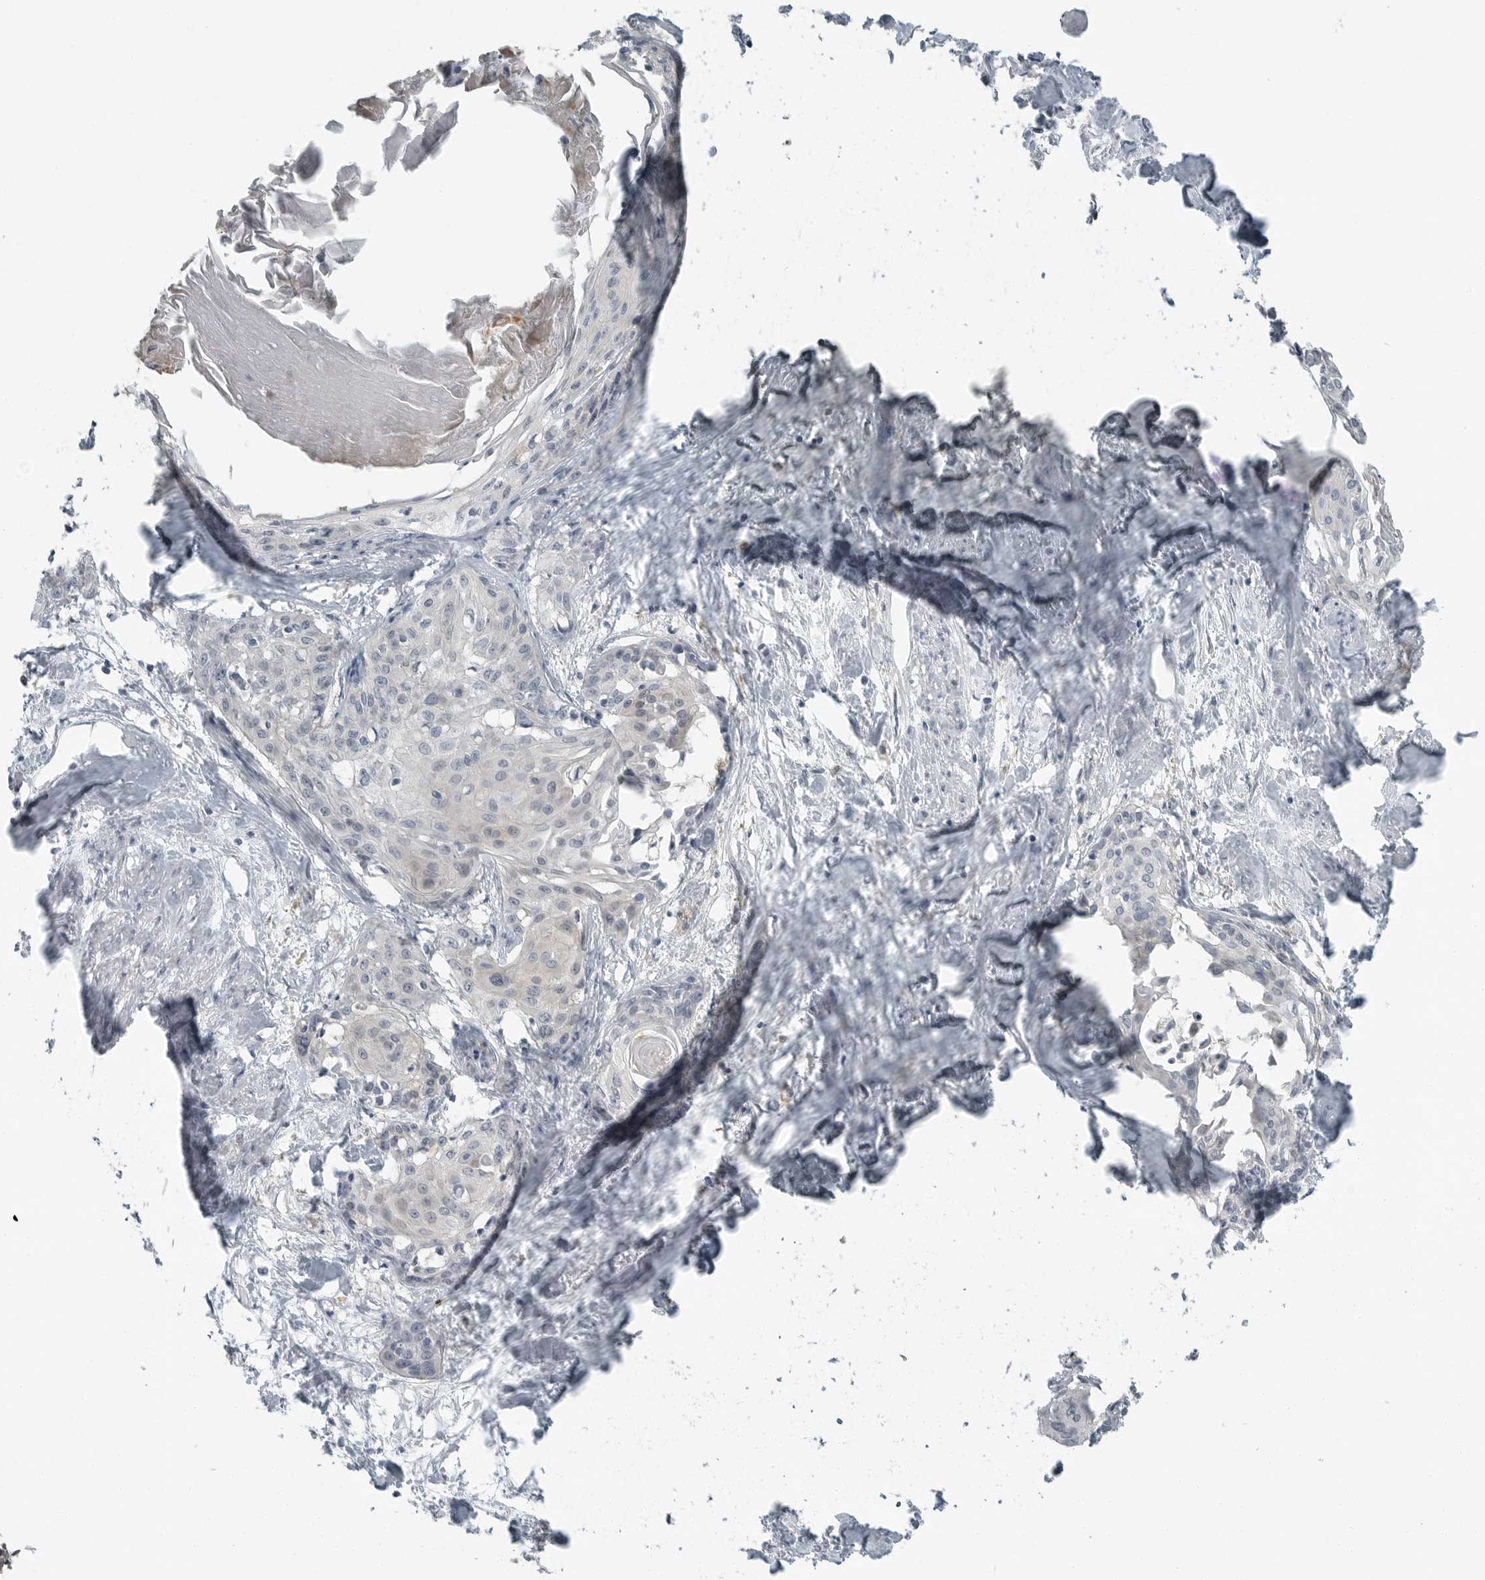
{"staining": {"intensity": "negative", "quantity": "none", "location": "none"}, "tissue": "cervical cancer", "cell_type": "Tumor cells", "image_type": "cancer", "snomed": [{"axis": "morphology", "description": "Squamous cell carcinoma, NOS"}, {"axis": "topography", "description": "Cervix"}], "caption": "This histopathology image is of cervical cancer stained with immunohistochemistry to label a protein in brown with the nuclei are counter-stained blue. There is no staining in tumor cells.", "gene": "KYAT1", "patient": {"sex": "female", "age": 57}}